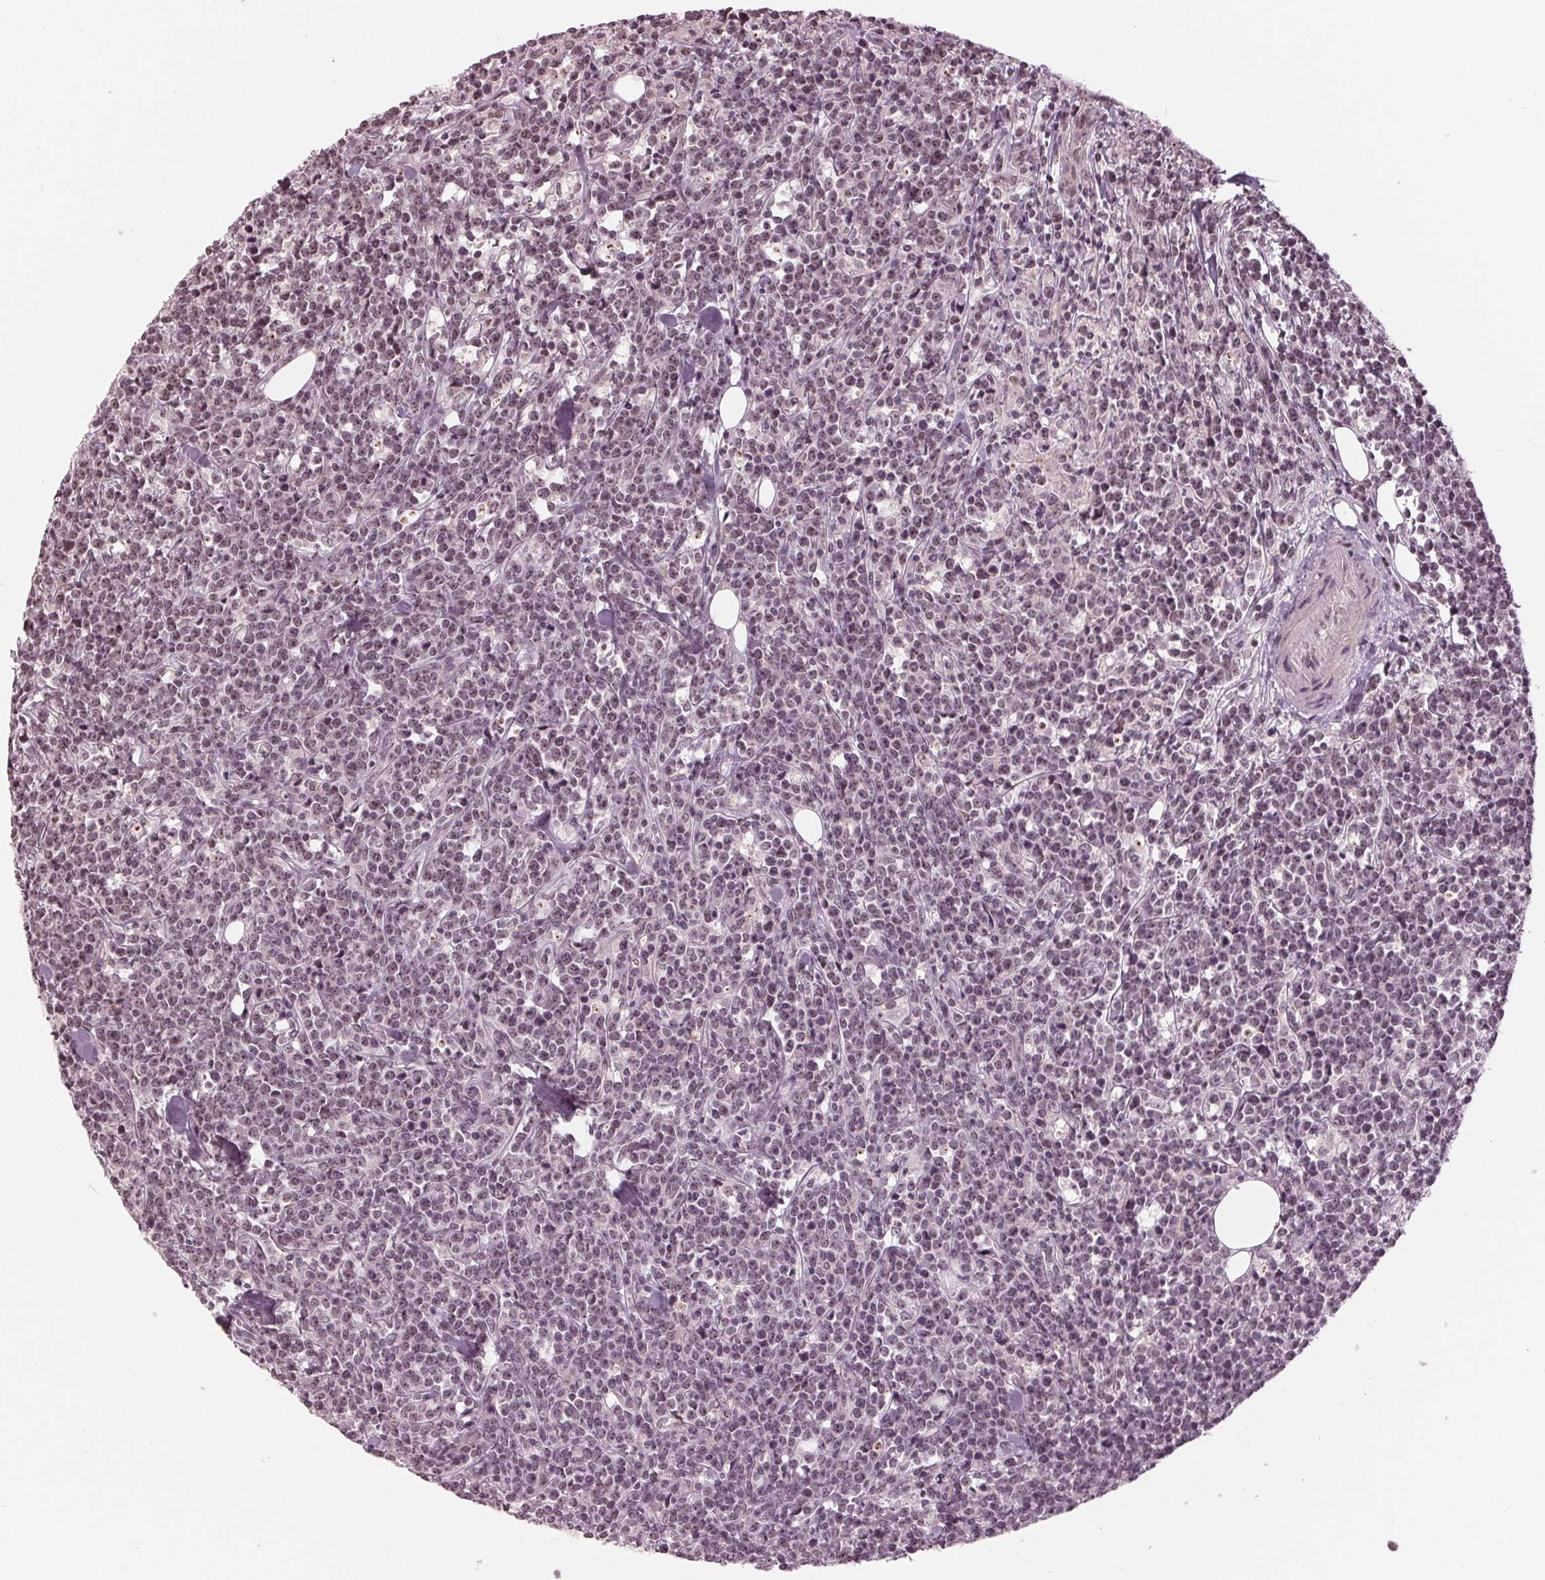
{"staining": {"intensity": "weak", "quantity": "25%-75%", "location": "nuclear"}, "tissue": "lymphoma", "cell_type": "Tumor cells", "image_type": "cancer", "snomed": [{"axis": "morphology", "description": "Malignant lymphoma, non-Hodgkin's type, High grade"}, {"axis": "topography", "description": "Small intestine"}], "caption": "Protein staining by immunohistochemistry (IHC) exhibits weak nuclear staining in about 25%-75% of tumor cells in malignant lymphoma, non-Hodgkin's type (high-grade). (DAB = brown stain, brightfield microscopy at high magnification).", "gene": "SLX4", "patient": {"sex": "female", "age": 56}}